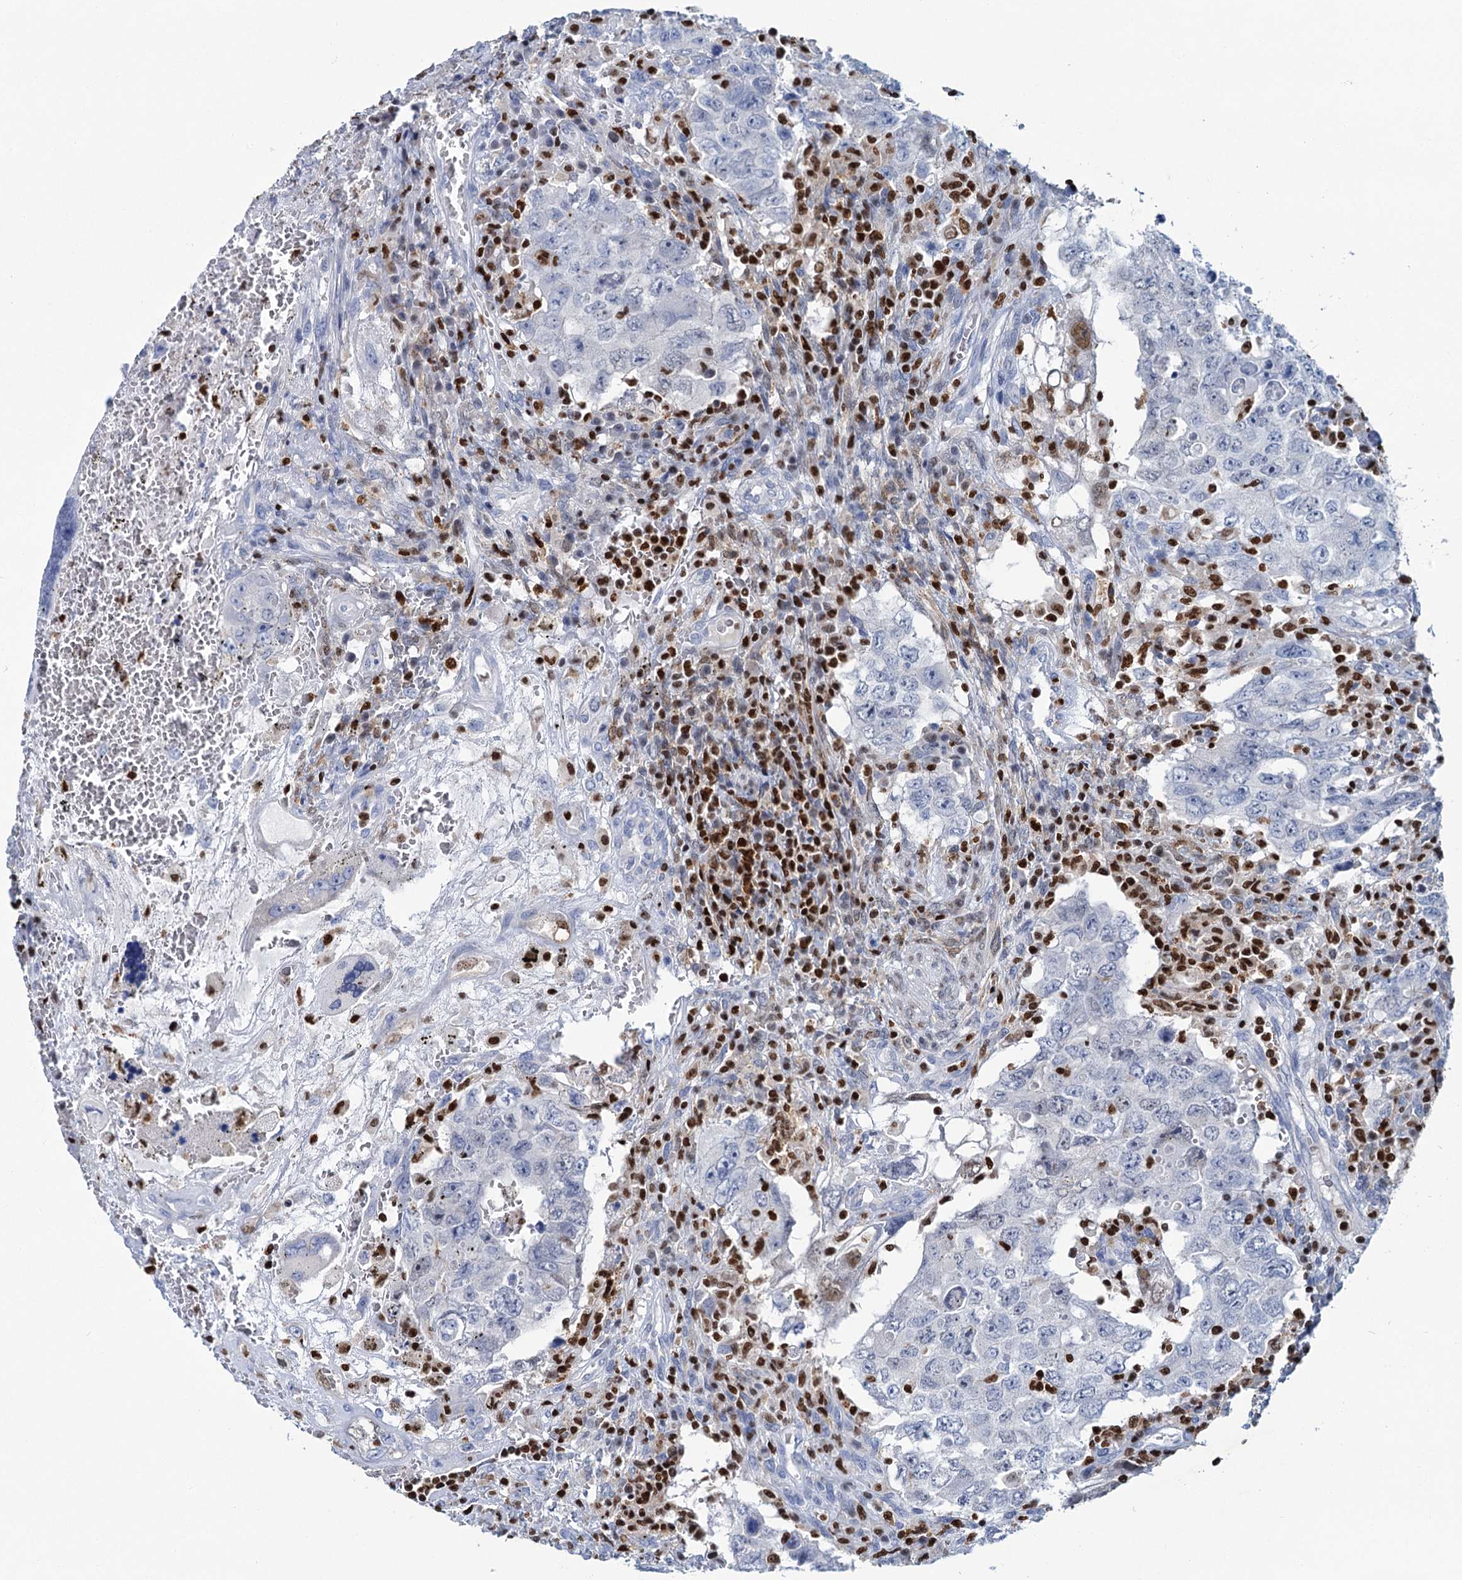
{"staining": {"intensity": "negative", "quantity": "none", "location": "none"}, "tissue": "testis cancer", "cell_type": "Tumor cells", "image_type": "cancer", "snomed": [{"axis": "morphology", "description": "Carcinoma, Embryonal, NOS"}, {"axis": "topography", "description": "Testis"}], "caption": "Immunohistochemistry (IHC) photomicrograph of testis cancer (embryonal carcinoma) stained for a protein (brown), which shows no staining in tumor cells.", "gene": "CELF2", "patient": {"sex": "male", "age": 26}}